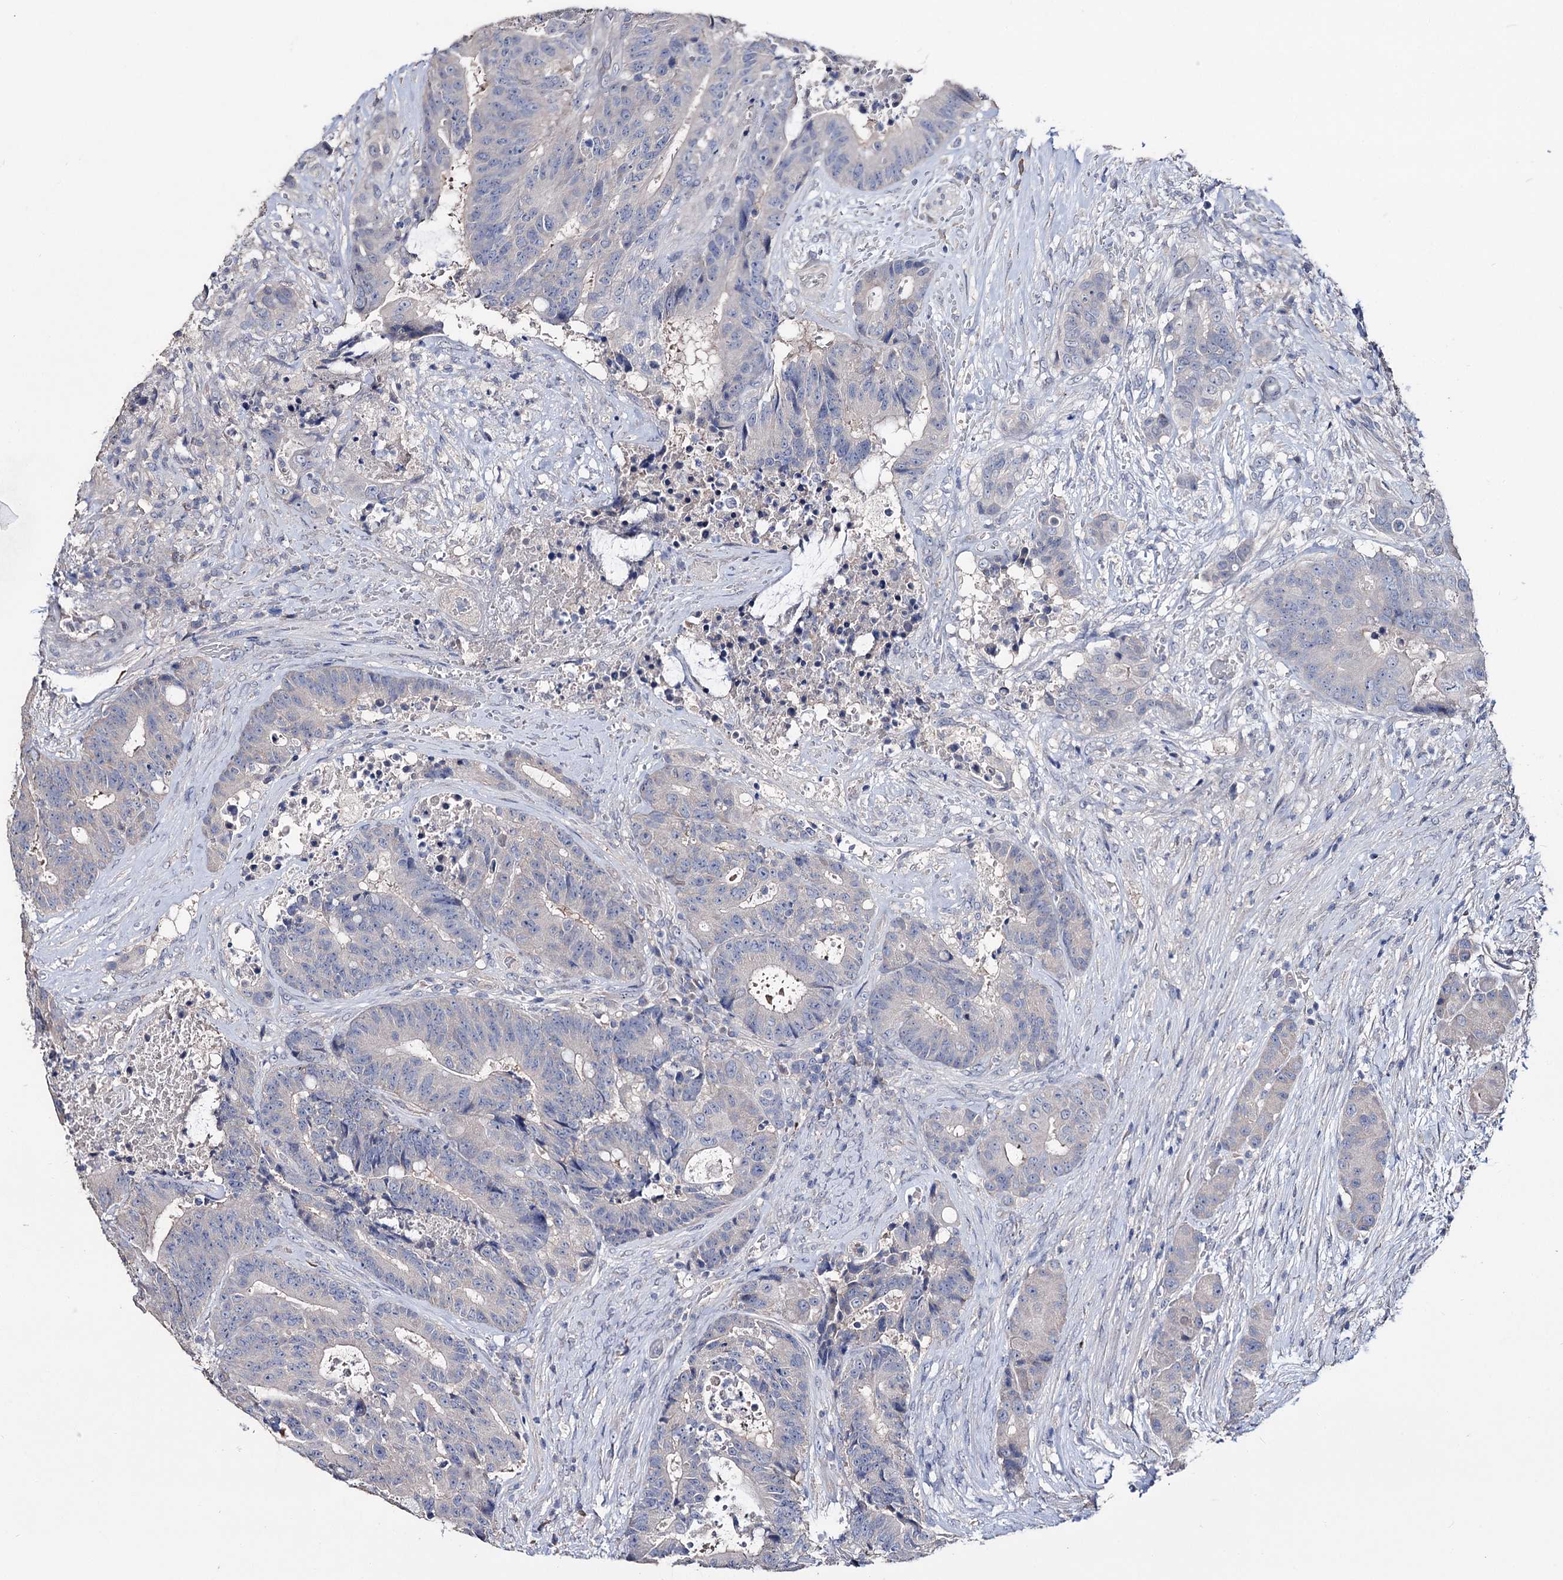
{"staining": {"intensity": "negative", "quantity": "none", "location": "none"}, "tissue": "colorectal cancer", "cell_type": "Tumor cells", "image_type": "cancer", "snomed": [{"axis": "morphology", "description": "Adenocarcinoma, NOS"}, {"axis": "topography", "description": "Rectum"}], "caption": "This is an immunohistochemistry (IHC) micrograph of adenocarcinoma (colorectal). There is no expression in tumor cells.", "gene": "EPB41L5", "patient": {"sex": "male", "age": 69}}